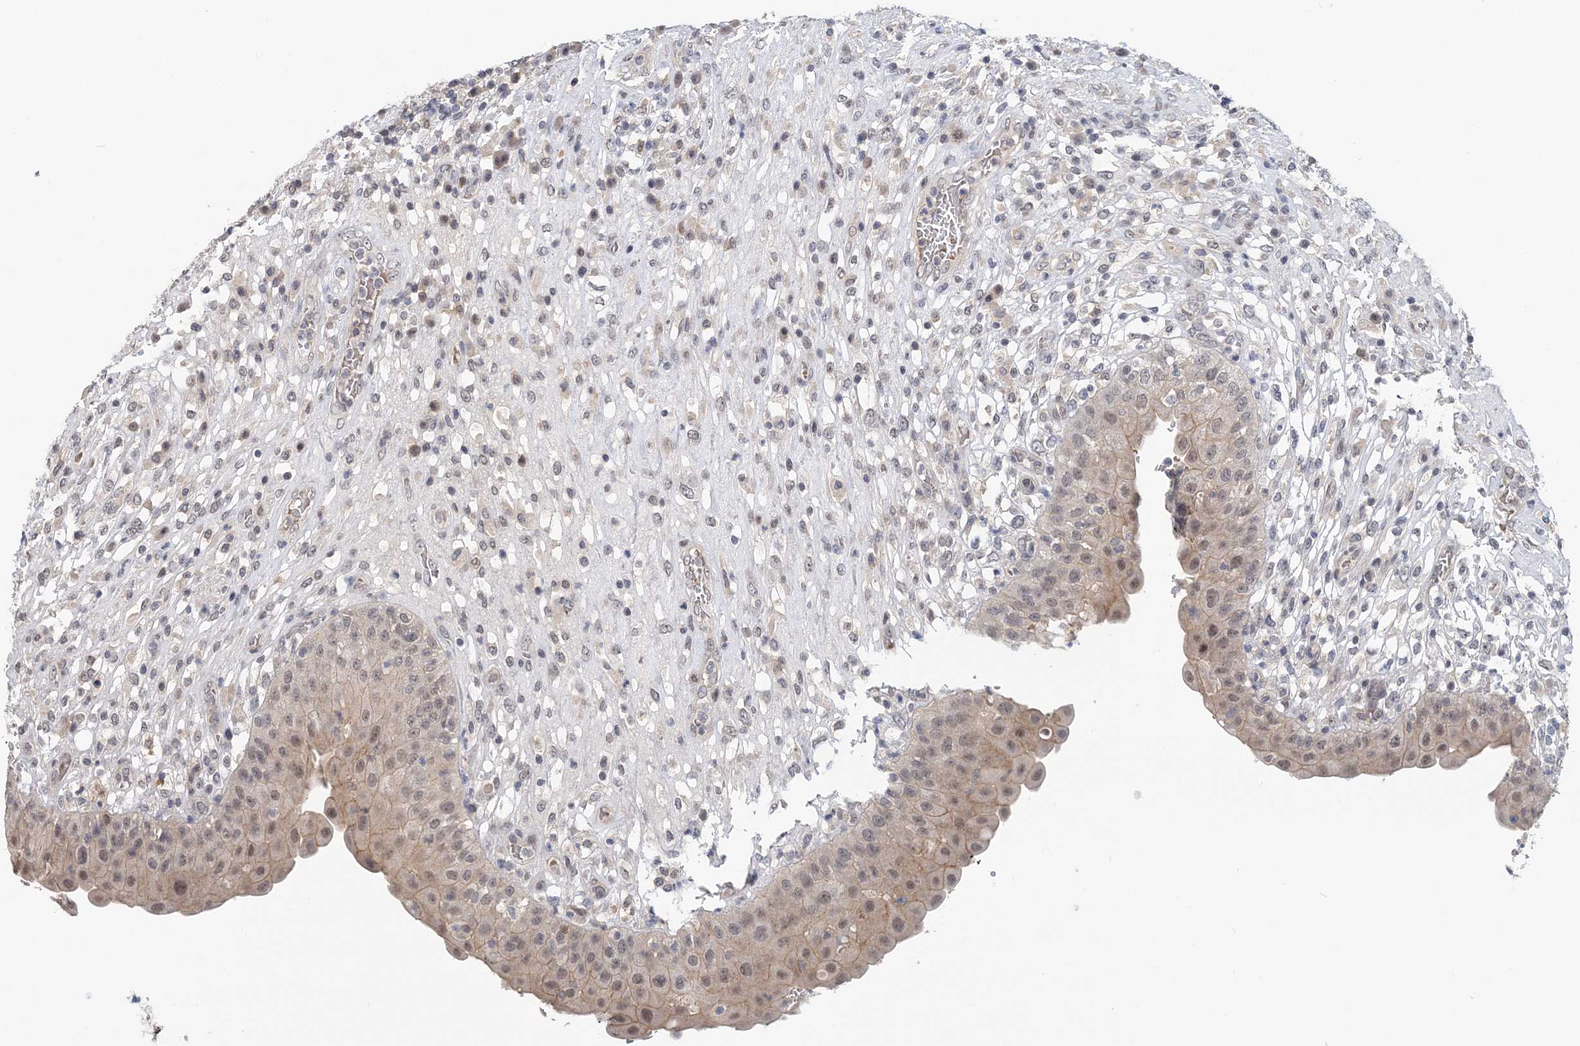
{"staining": {"intensity": "weak", "quantity": "25%-75%", "location": "cytoplasmic/membranous,nuclear"}, "tissue": "urinary bladder", "cell_type": "Urothelial cells", "image_type": "normal", "snomed": [{"axis": "morphology", "description": "Normal tissue, NOS"}, {"axis": "topography", "description": "Urinary bladder"}], "caption": "The immunohistochemical stain shows weak cytoplasmic/membranous,nuclear positivity in urothelial cells of benign urinary bladder. (brown staining indicates protein expression, while blue staining denotes nuclei).", "gene": "HYCC2", "patient": {"sex": "female", "age": 62}}